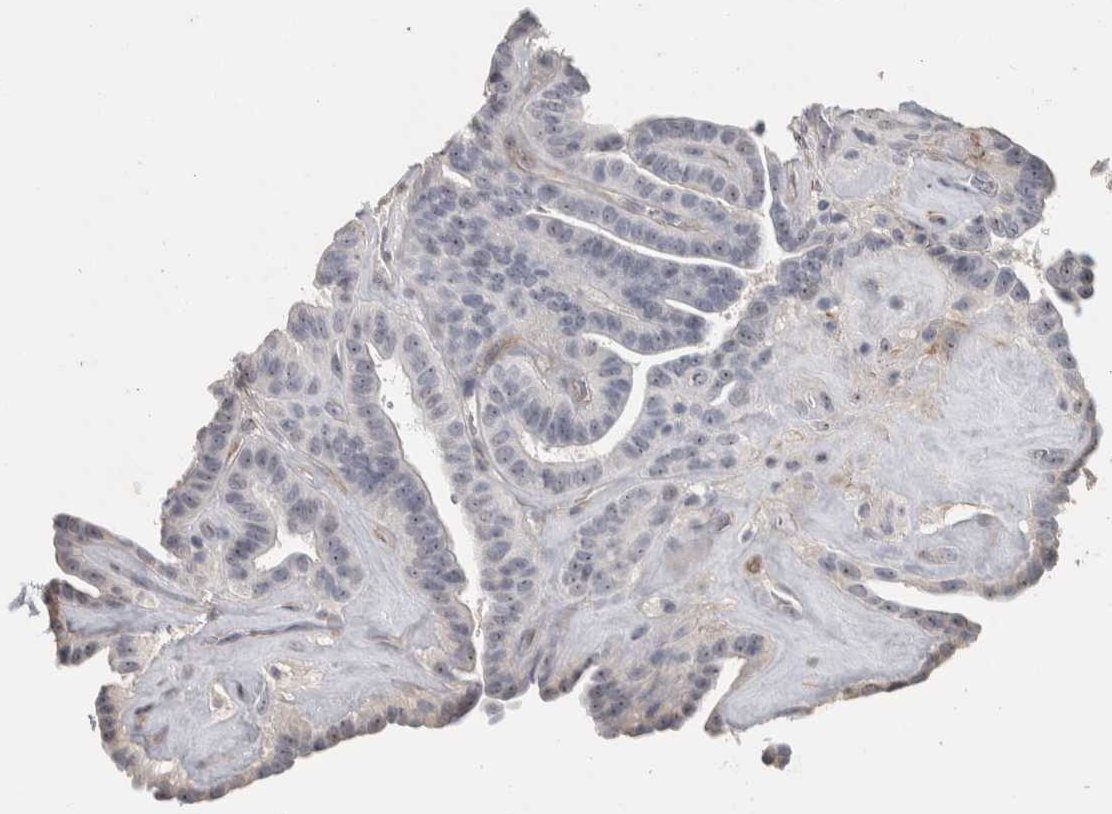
{"staining": {"intensity": "negative", "quantity": "none", "location": "none"}, "tissue": "thyroid cancer", "cell_type": "Tumor cells", "image_type": "cancer", "snomed": [{"axis": "morphology", "description": "Papillary adenocarcinoma, NOS"}, {"axis": "topography", "description": "Thyroid gland"}], "caption": "Thyroid cancer (papillary adenocarcinoma) was stained to show a protein in brown. There is no significant expression in tumor cells.", "gene": "DCAF10", "patient": {"sex": "male", "age": 77}}